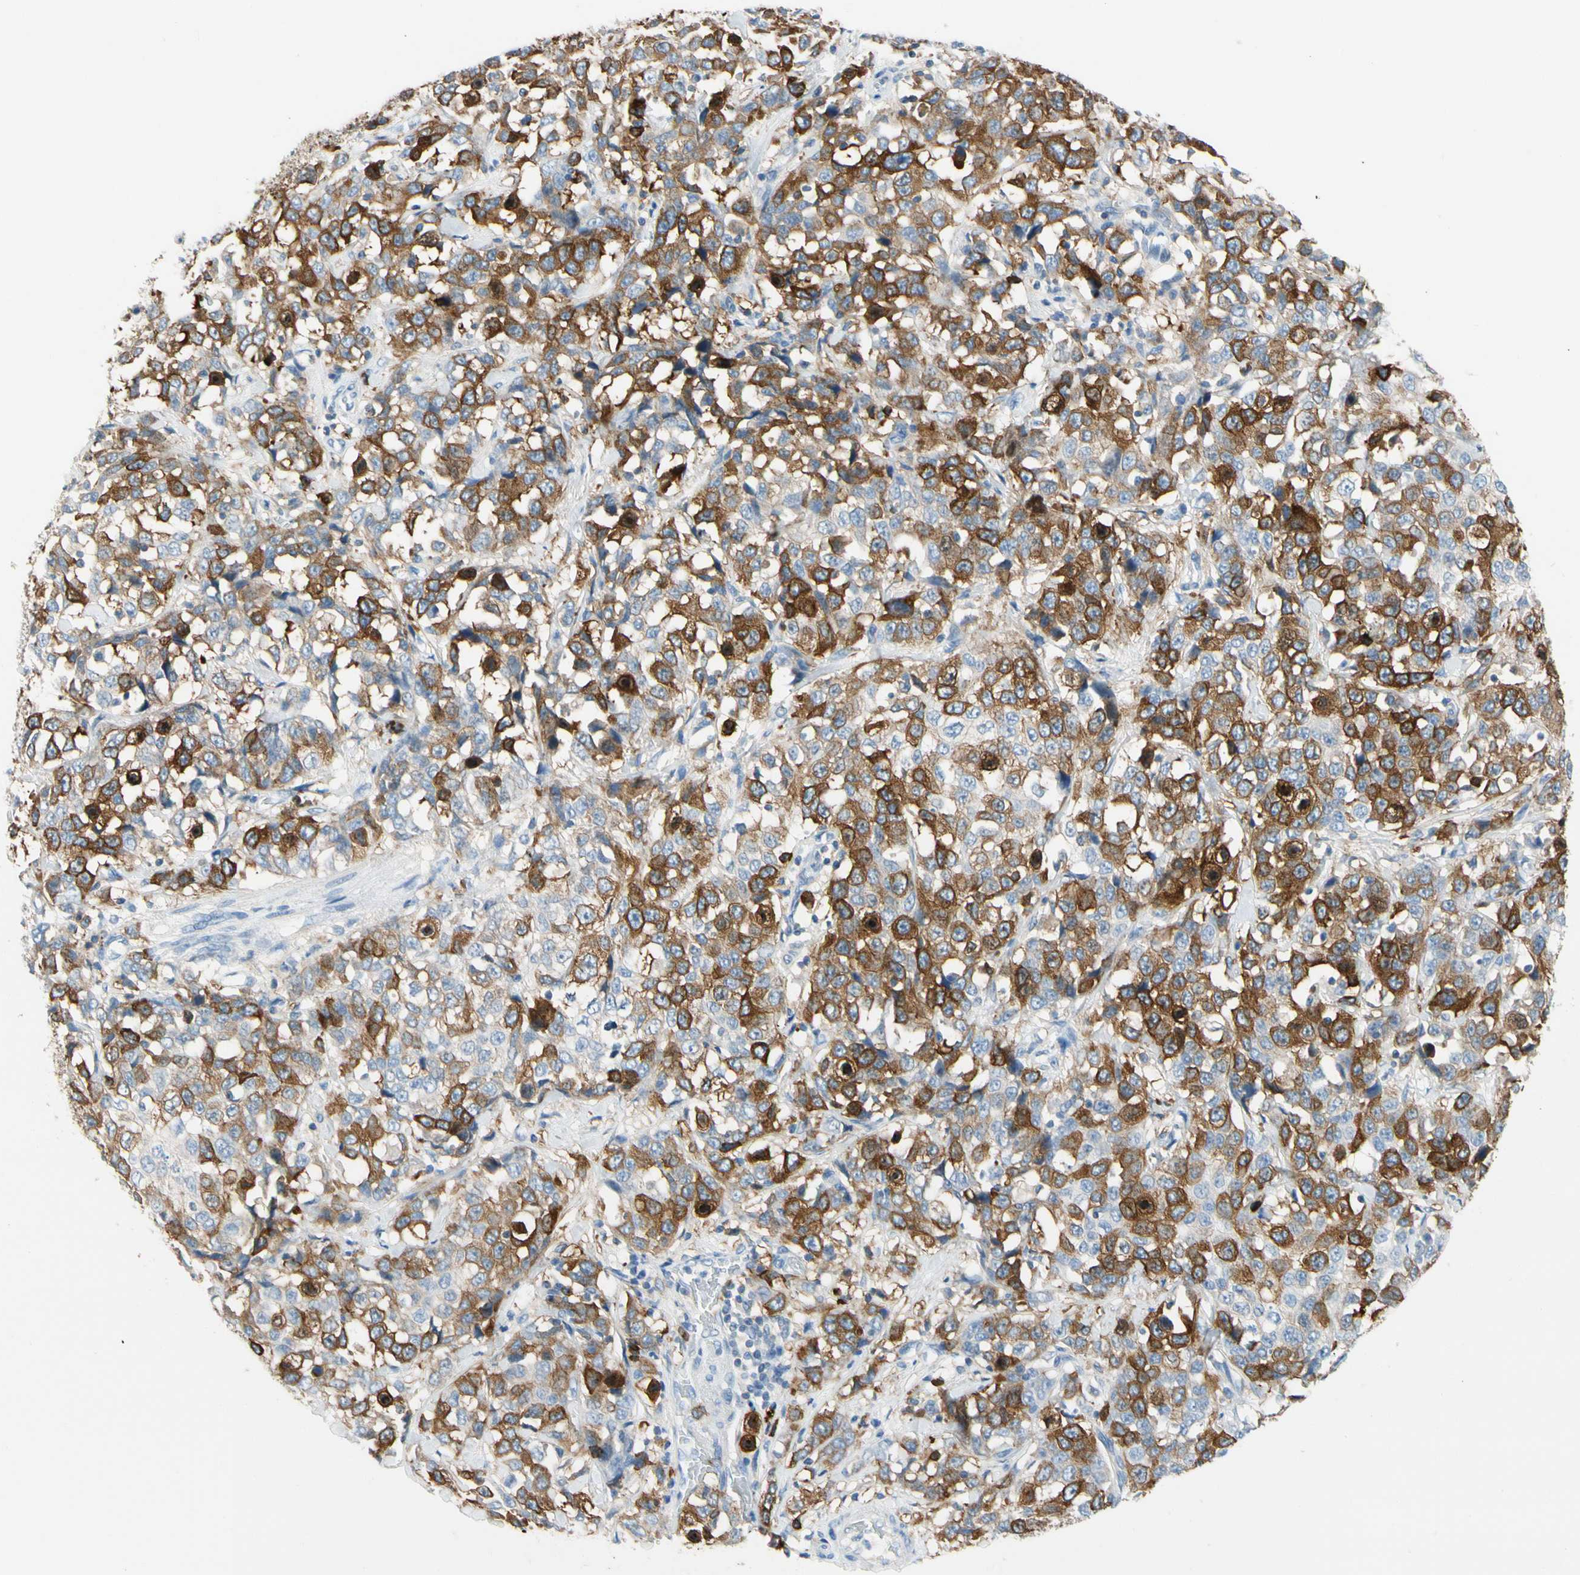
{"staining": {"intensity": "moderate", "quantity": ">75%", "location": "cytoplasmic/membranous"}, "tissue": "stomach cancer", "cell_type": "Tumor cells", "image_type": "cancer", "snomed": [{"axis": "morphology", "description": "Normal tissue, NOS"}, {"axis": "morphology", "description": "Adenocarcinoma, NOS"}, {"axis": "topography", "description": "Stomach"}], "caption": "An image showing moderate cytoplasmic/membranous expression in approximately >75% of tumor cells in stomach adenocarcinoma, as visualized by brown immunohistochemical staining.", "gene": "TACC3", "patient": {"sex": "male", "age": 48}}